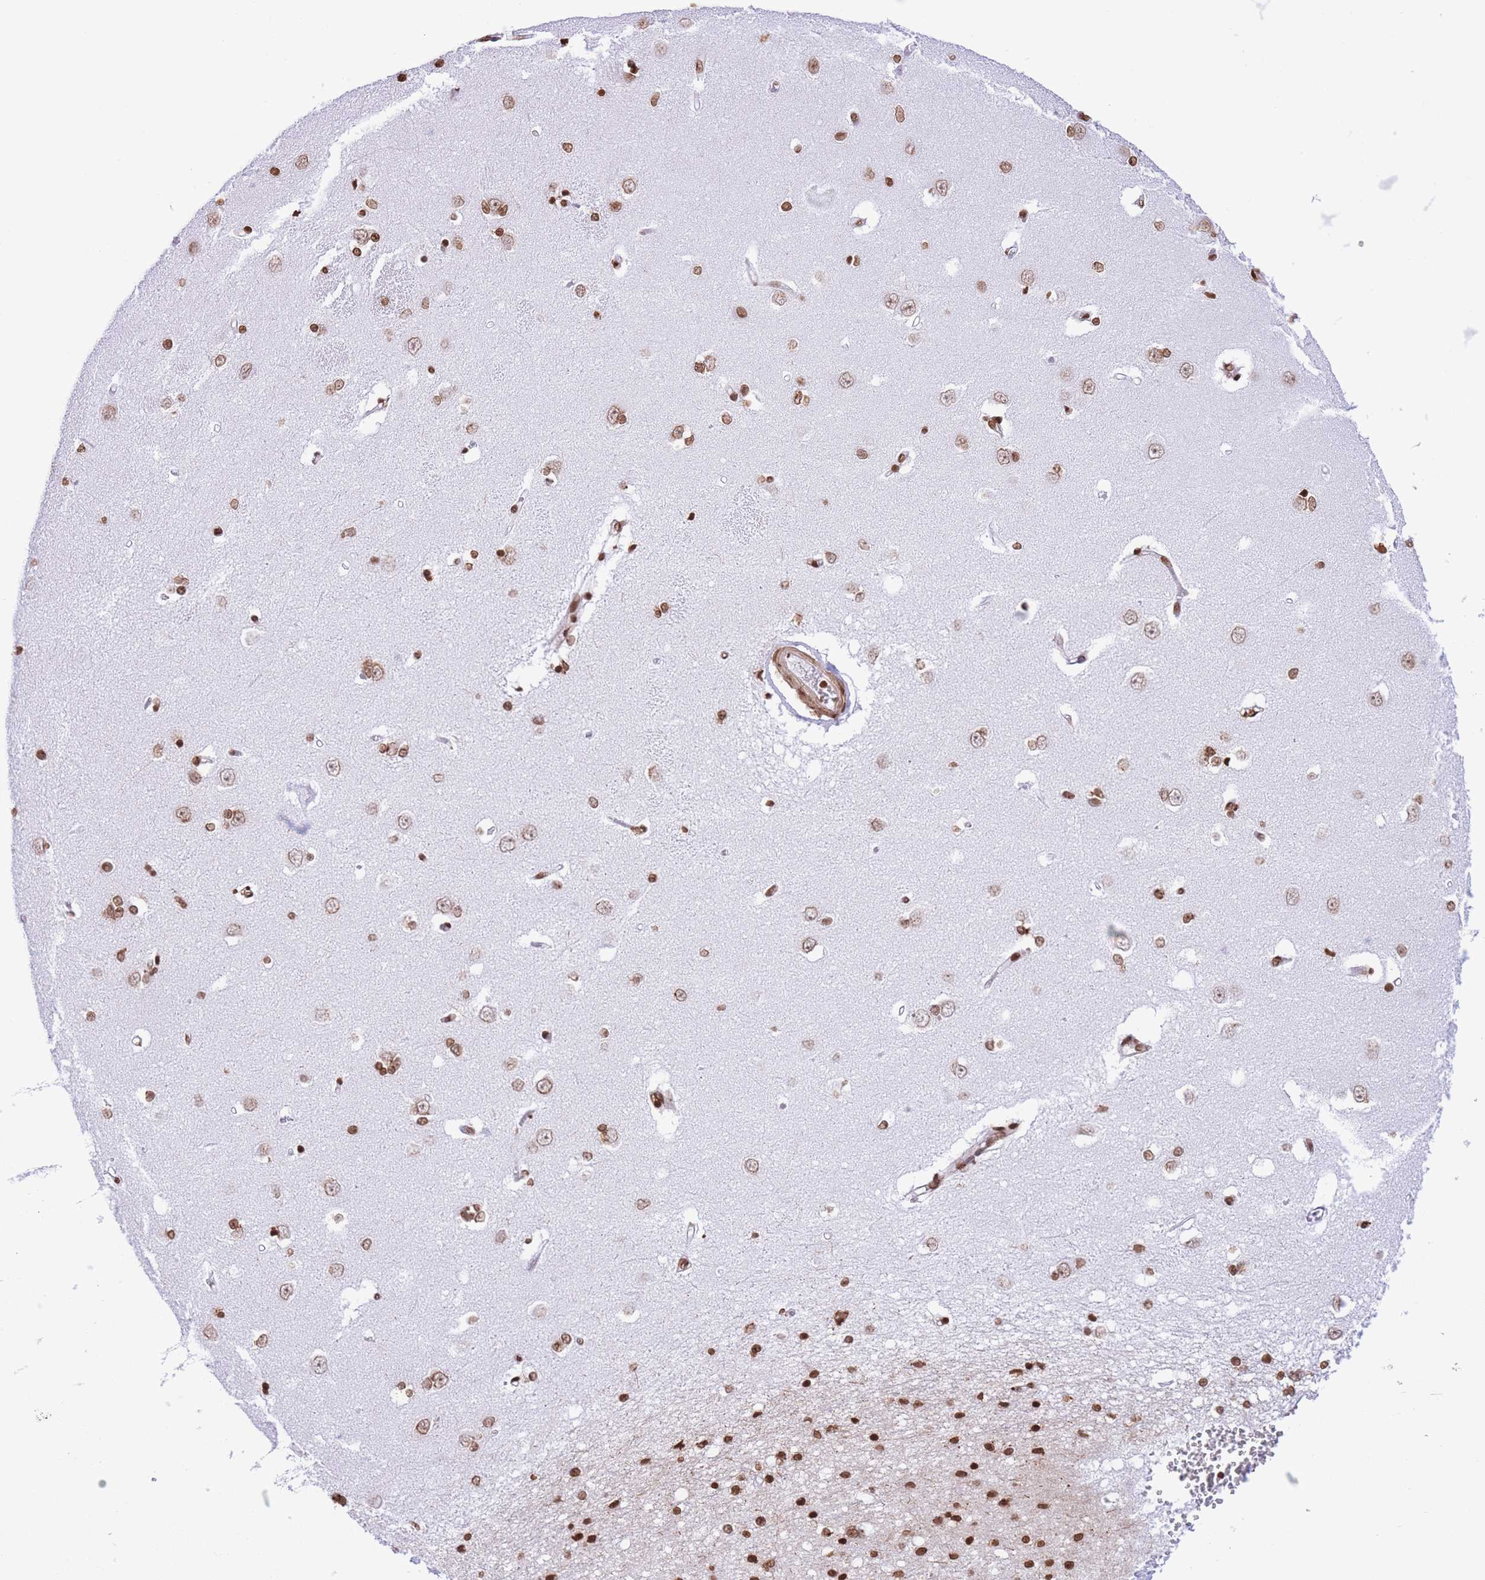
{"staining": {"intensity": "strong", "quantity": ">75%", "location": "nuclear"}, "tissue": "caudate", "cell_type": "Glial cells", "image_type": "normal", "snomed": [{"axis": "morphology", "description": "Normal tissue, NOS"}, {"axis": "topography", "description": "Lateral ventricle wall"}], "caption": "Strong nuclear expression for a protein is identified in about >75% of glial cells of unremarkable caudate using immunohistochemistry.", "gene": "H2BC10", "patient": {"sex": "male", "age": 37}}